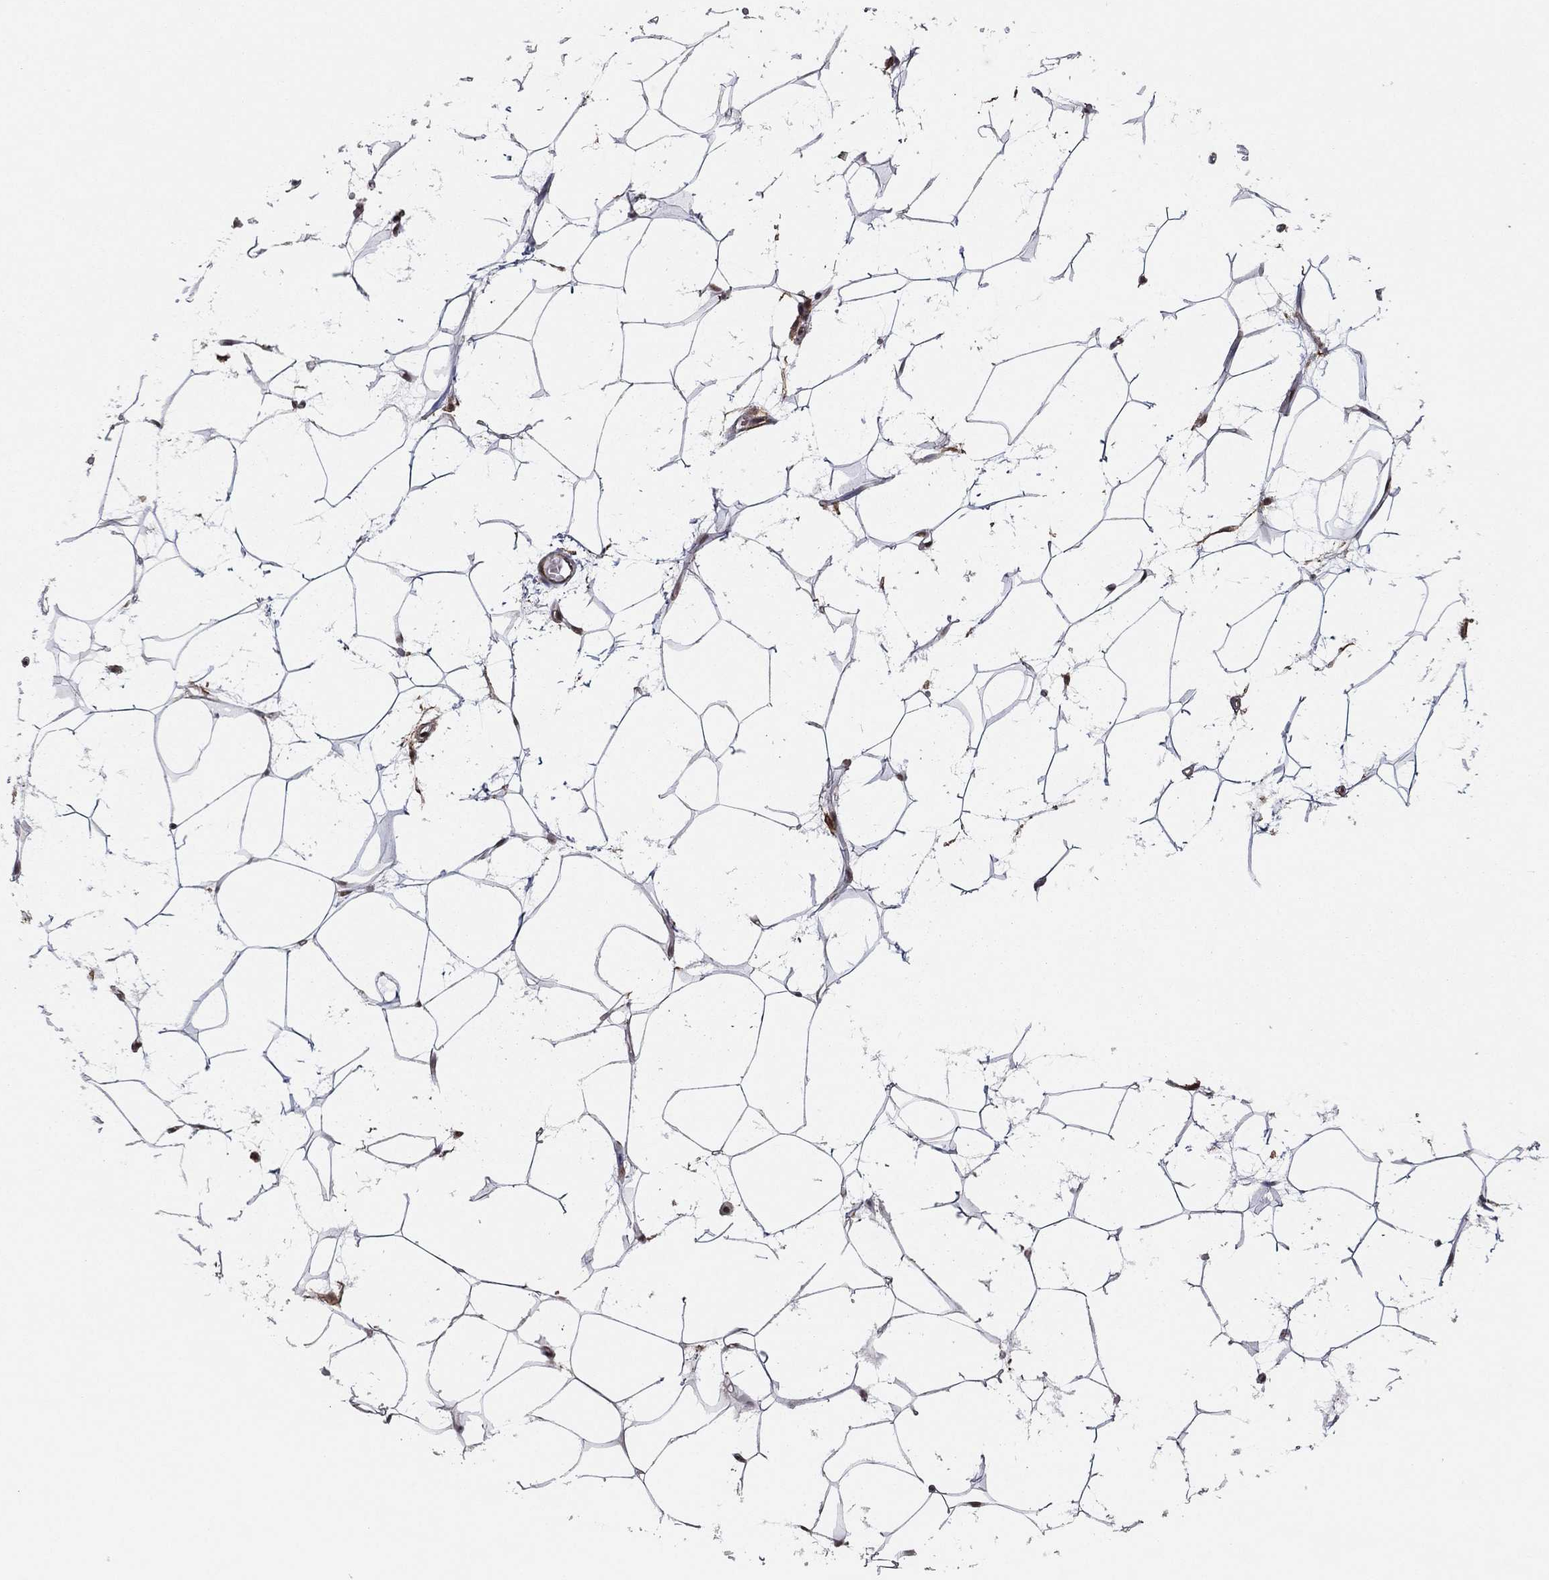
{"staining": {"intensity": "negative", "quantity": "none", "location": "none"}, "tissue": "adipose tissue", "cell_type": "Adipocytes", "image_type": "normal", "snomed": [{"axis": "morphology", "description": "Normal tissue, NOS"}, {"axis": "topography", "description": "Breast"}], "caption": "The micrograph displays no staining of adipocytes in normal adipose tissue.", "gene": "GPALPP1", "patient": {"sex": "female", "age": 49}}